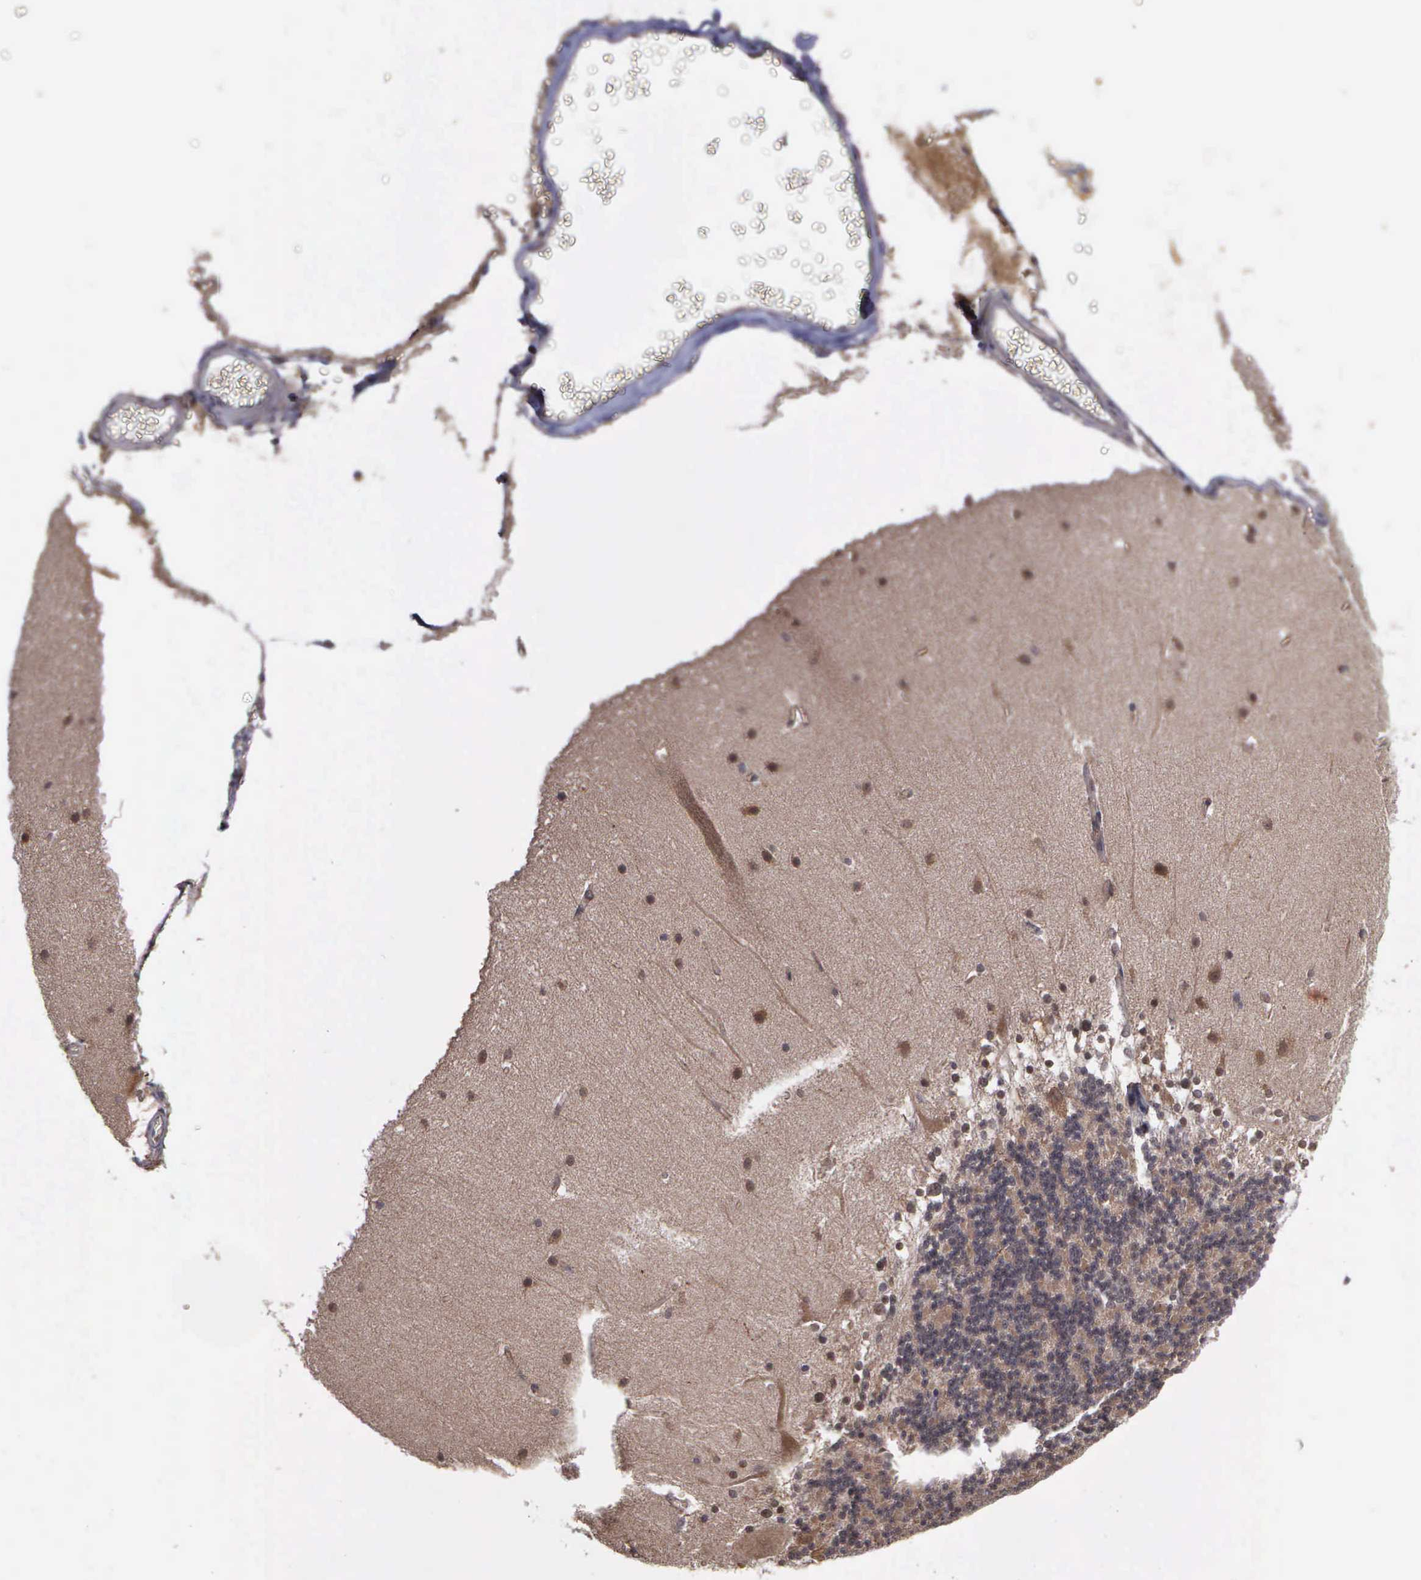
{"staining": {"intensity": "weak", "quantity": ">75%", "location": "cytoplasmic/membranous"}, "tissue": "cerebellum", "cell_type": "Cells in granular layer", "image_type": "normal", "snomed": [{"axis": "morphology", "description": "Normal tissue, NOS"}, {"axis": "topography", "description": "Cerebellum"}], "caption": "Weak cytoplasmic/membranous positivity is present in about >75% of cells in granular layer in unremarkable cerebellum.", "gene": "MAP3K9", "patient": {"sex": "female", "age": 19}}